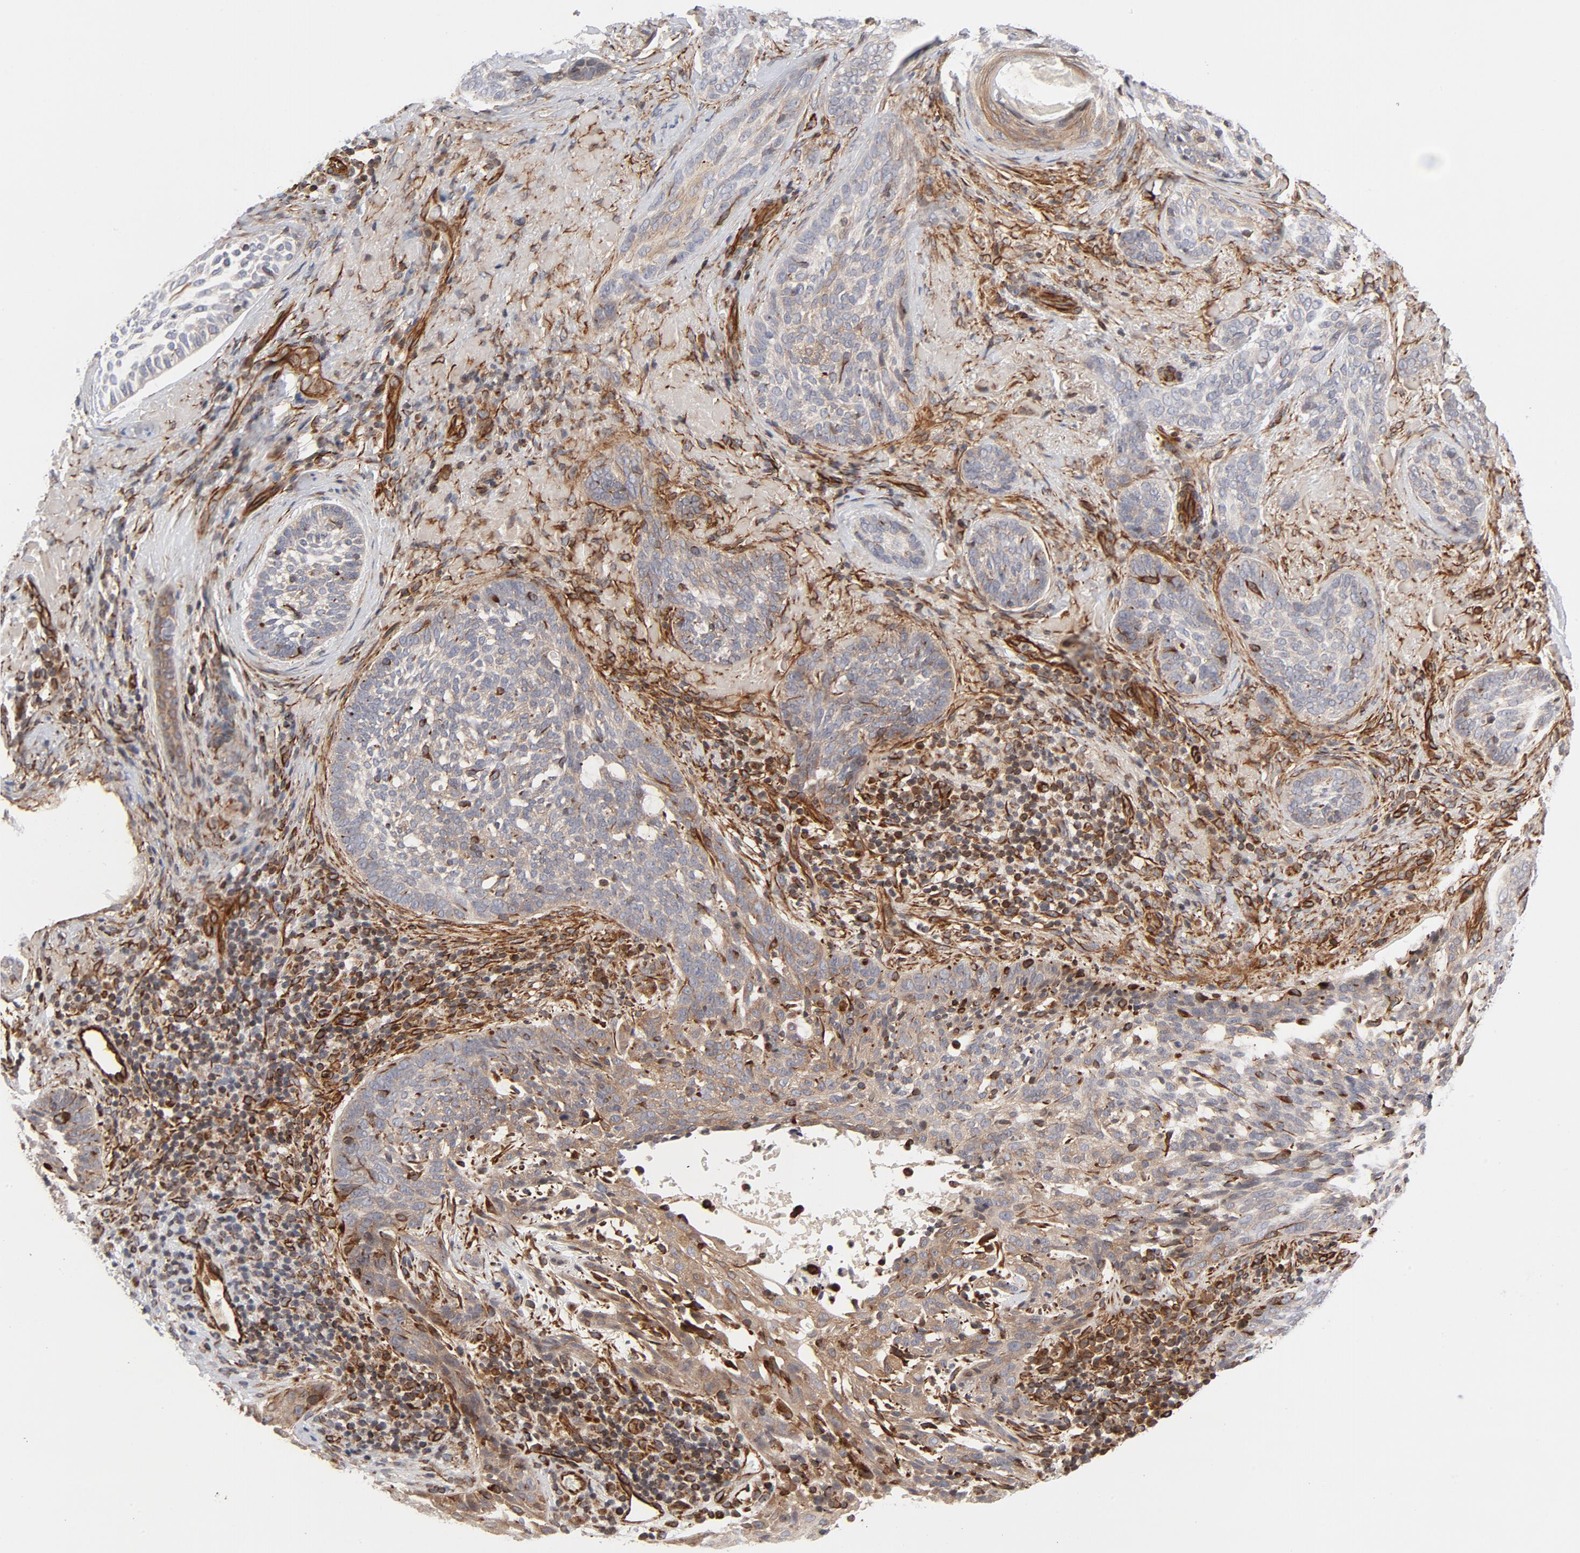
{"staining": {"intensity": "weak", "quantity": ">75%", "location": "cytoplasmic/membranous"}, "tissue": "skin cancer", "cell_type": "Tumor cells", "image_type": "cancer", "snomed": [{"axis": "morphology", "description": "Basal cell carcinoma"}, {"axis": "topography", "description": "Skin"}], "caption": "The image shows a brown stain indicating the presence of a protein in the cytoplasmic/membranous of tumor cells in skin cancer (basal cell carcinoma).", "gene": "DNAAF2", "patient": {"sex": "male", "age": 91}}